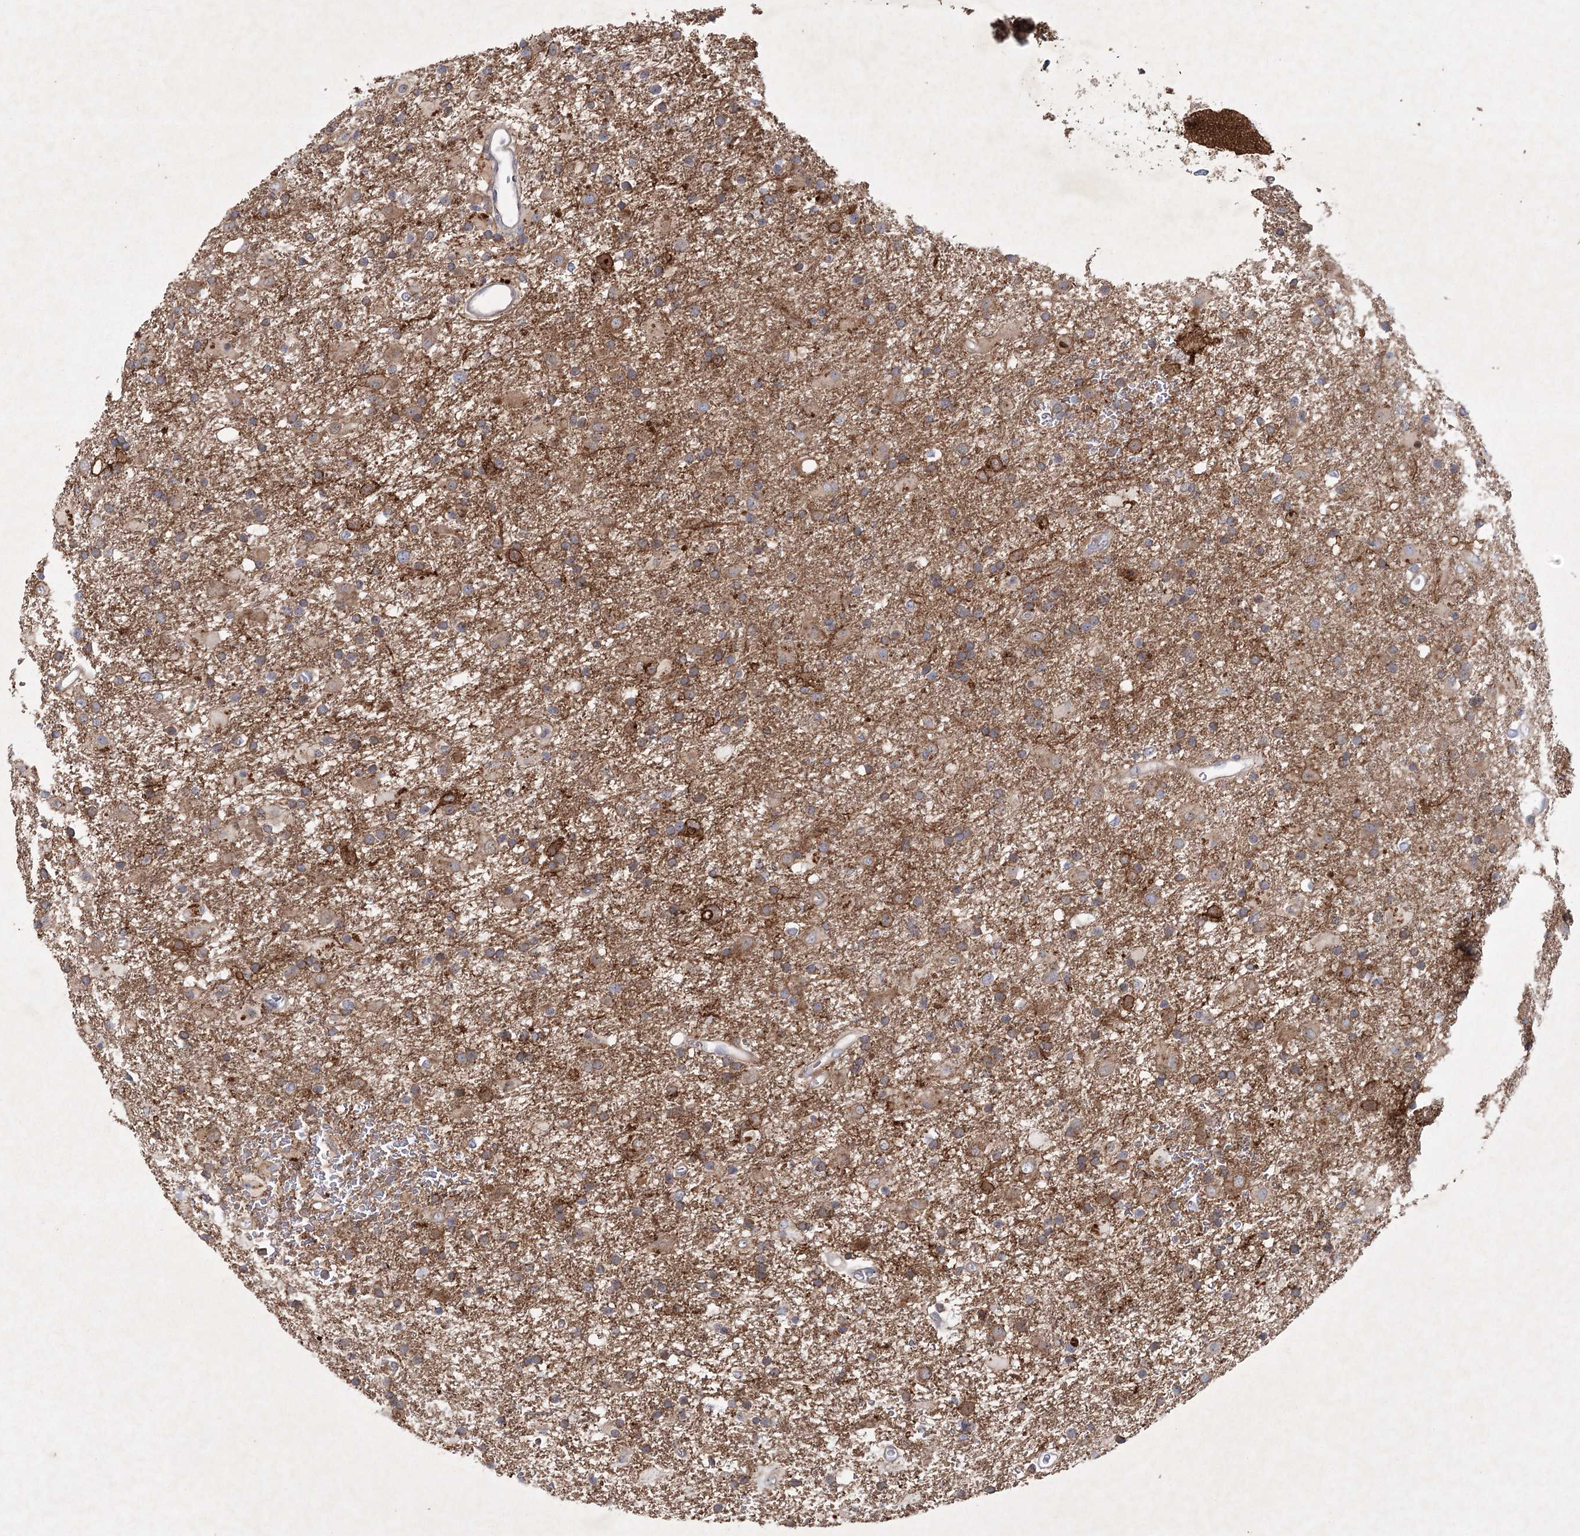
{"staining": {"intensity": "moderate", "quantity": ">75%", "location": "cytoplasmic/membranous"}, "tissue": "glioma", "cell_type": "Tumor cells", "image_type": "cancer", "snomed": [{"axis": "morphology", "description": "Glioma, malignant, Low grade"}, {"axis": "topography", "description": "Brain"}], "caption": "The photomicrograph displays immunohistochemical staining of malignant low-grade glioma. There is moderate cytoplasmic/membranous expression is appreciated in about >75% of tumor cells.", "gene": "MAP3K13", "patient": {"sex": "male", "age": 65}}